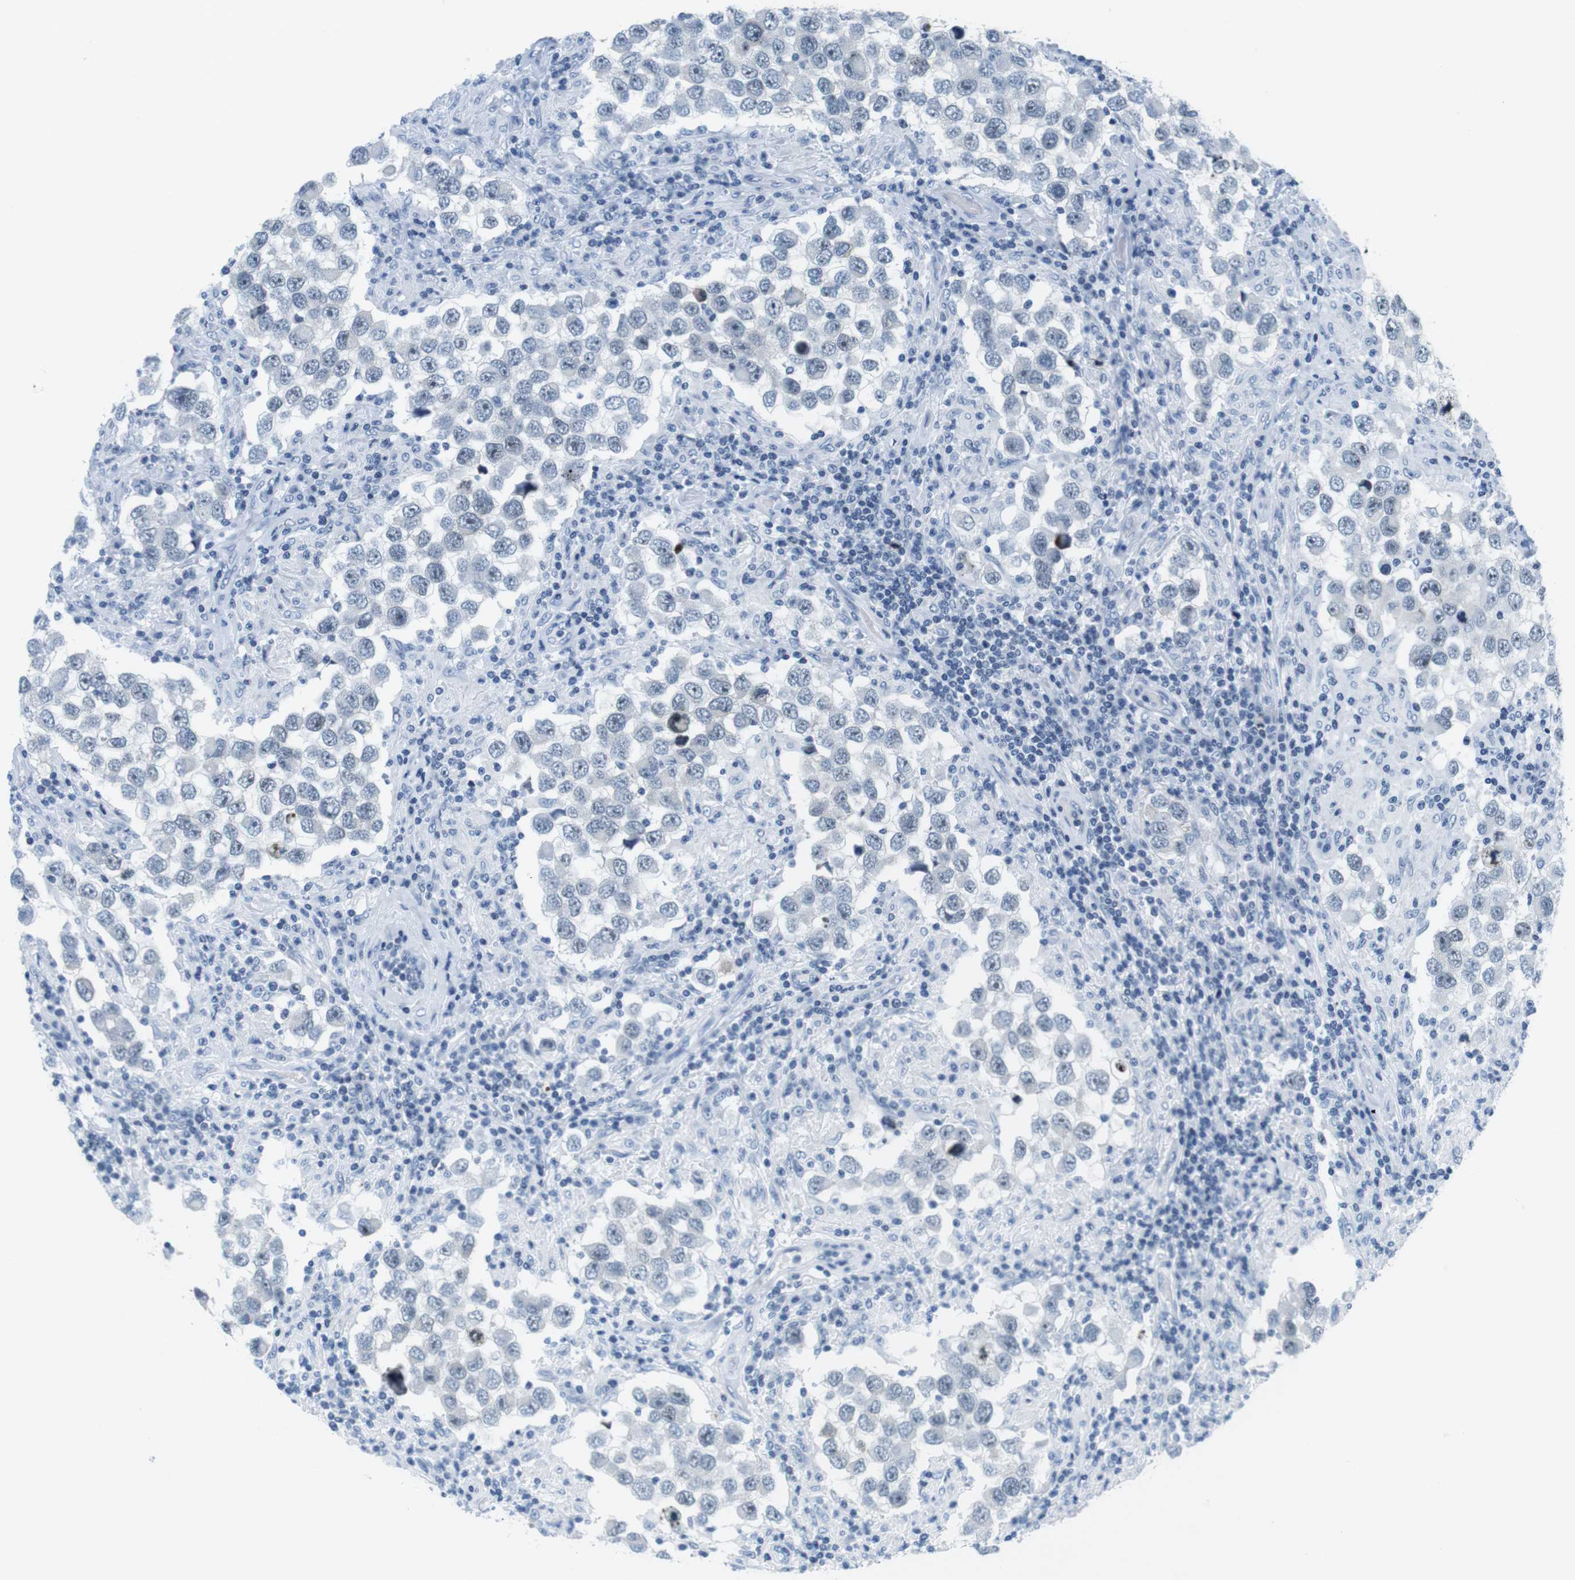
{"staining": {"intensity": "weak", "quantity": "<25%", "location": "nuclear"}, "tissue": "testis cancer", "cell_type": "Tumor cells", "image_type": "cancer", "snomed": [{"axis": "morphology", "description": "Carcinoma, Embryonal, NOS"}, {"axis": "topography", "description": "Testis"}], "caption": "Testis embryonal carcinoma was stained to show a protein in brown. There is no significant expression in tumor cells.", "gene": "NIFK", "patient": {"sex": "male", "age": 21}}